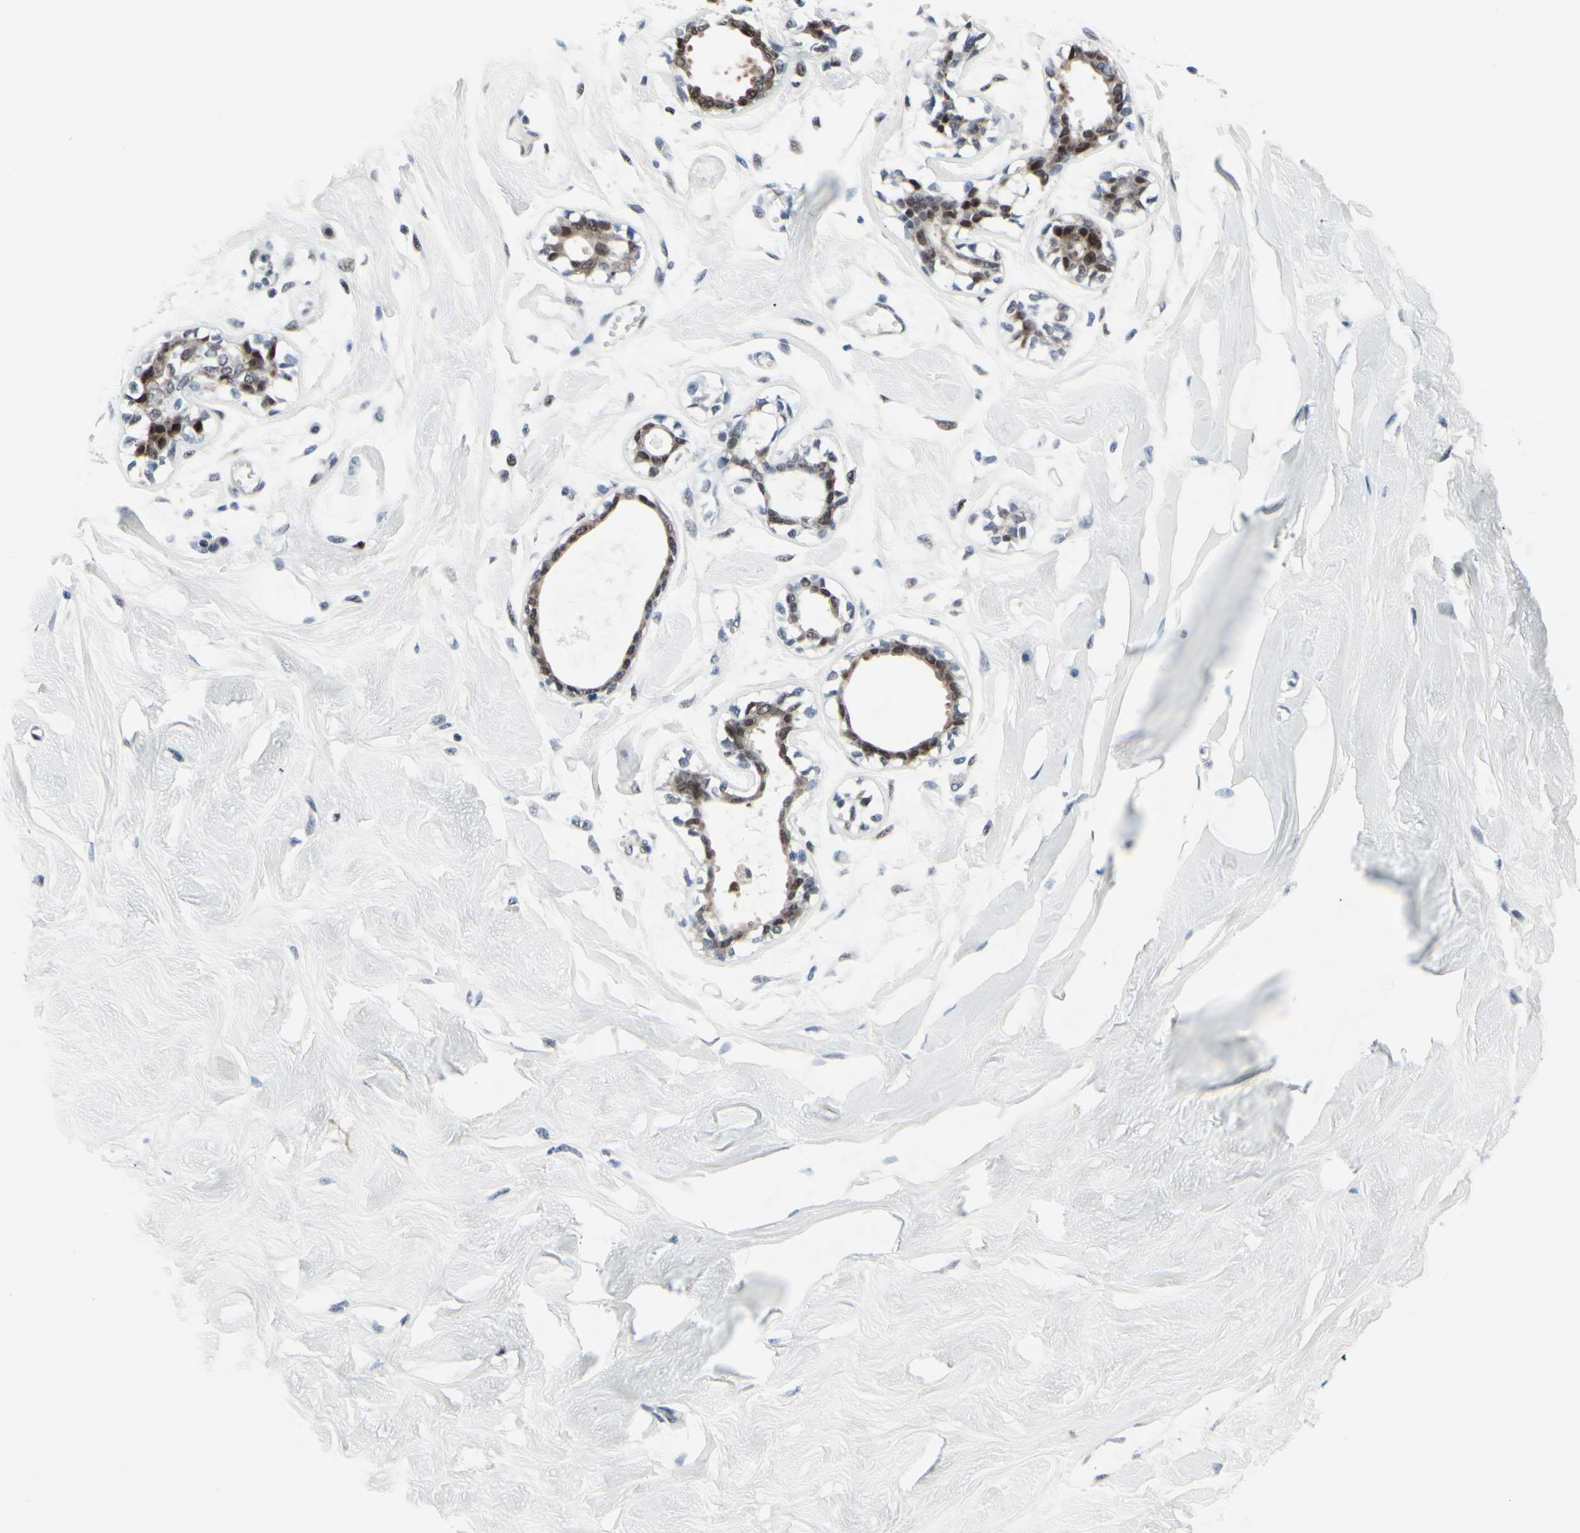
{"staining": {"intensity": "negative", "quantity": "none", "location": "none"}, "tissue": "breast", "cell_type": "Adipocytes", "image_type": "normal", "snomed": [{"axis": "morphology", "description": "Normal tissue, NOS"}, {"axis": "topography", "description": "Breast"}, {"axis": "topography", "description": "Soft tissue"}], "caption": "Immunohistochemistry photomicrograph of normal breast: breast stained with DAB reveals no significant protein positivity in adipocytes. (DAB immunohistochemistry (IHC), high magnification).", "gene": "TXN", "patient": {"sex": "female", "age": 25}}